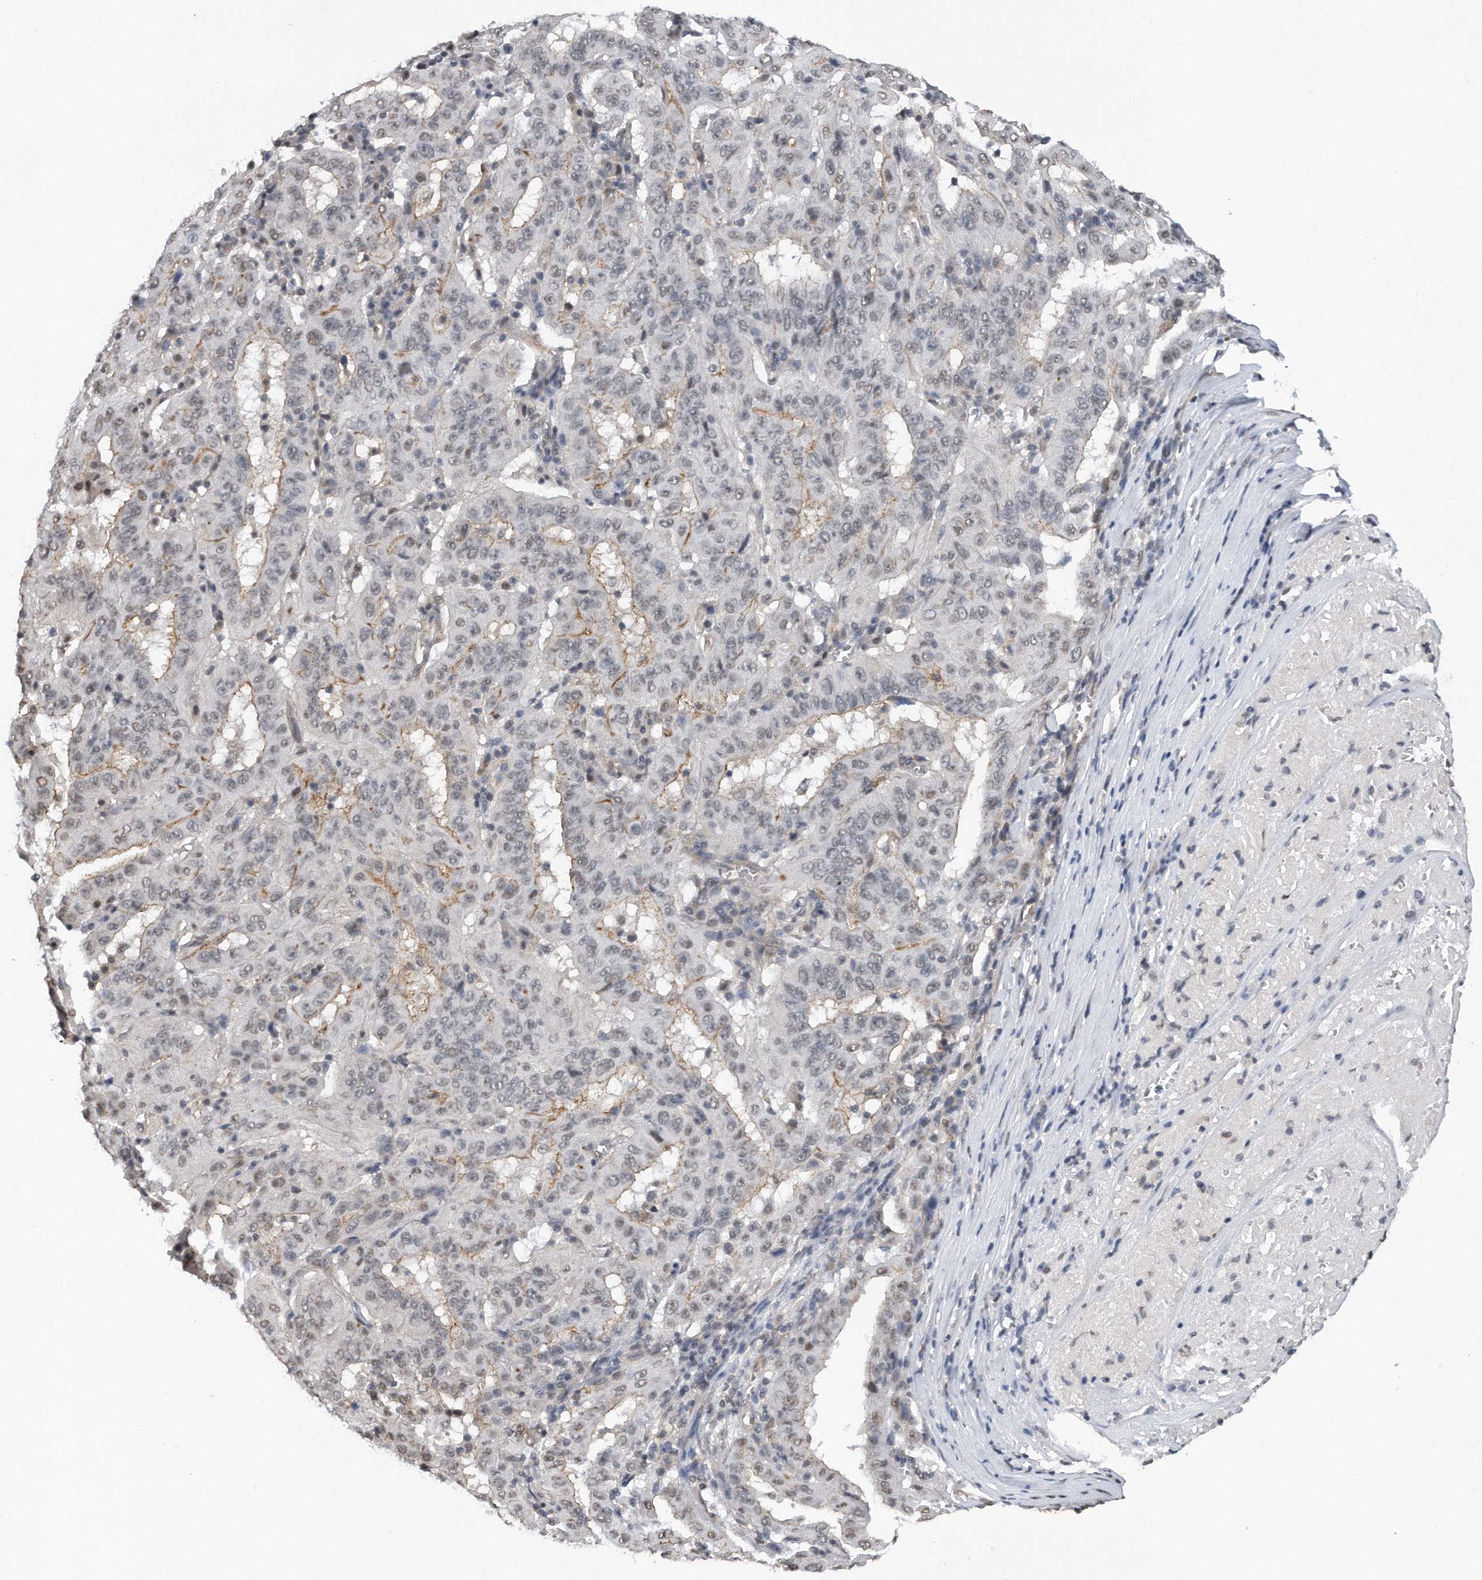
{"staining": {"intensity": "weak", "quantity": "<25%", "location": "cytoplasmic/membranous"}, "tissue": "pancreatic cancer", "cell_type": "Tumor cells", "image_type": "cancer", "snomed": [{"axis": "morphology", "description": "Adenocarcinoma, NOS"}, {"axis": "topography", "description": "Pancreas"}], "caption": "This is a photomicrograph of IHC staining of pancreatic adenocarcinoma, which shows no staining in tumor cells.", "gene": "TP53INP1", "patient": {"sex": "male", "age": 63}}